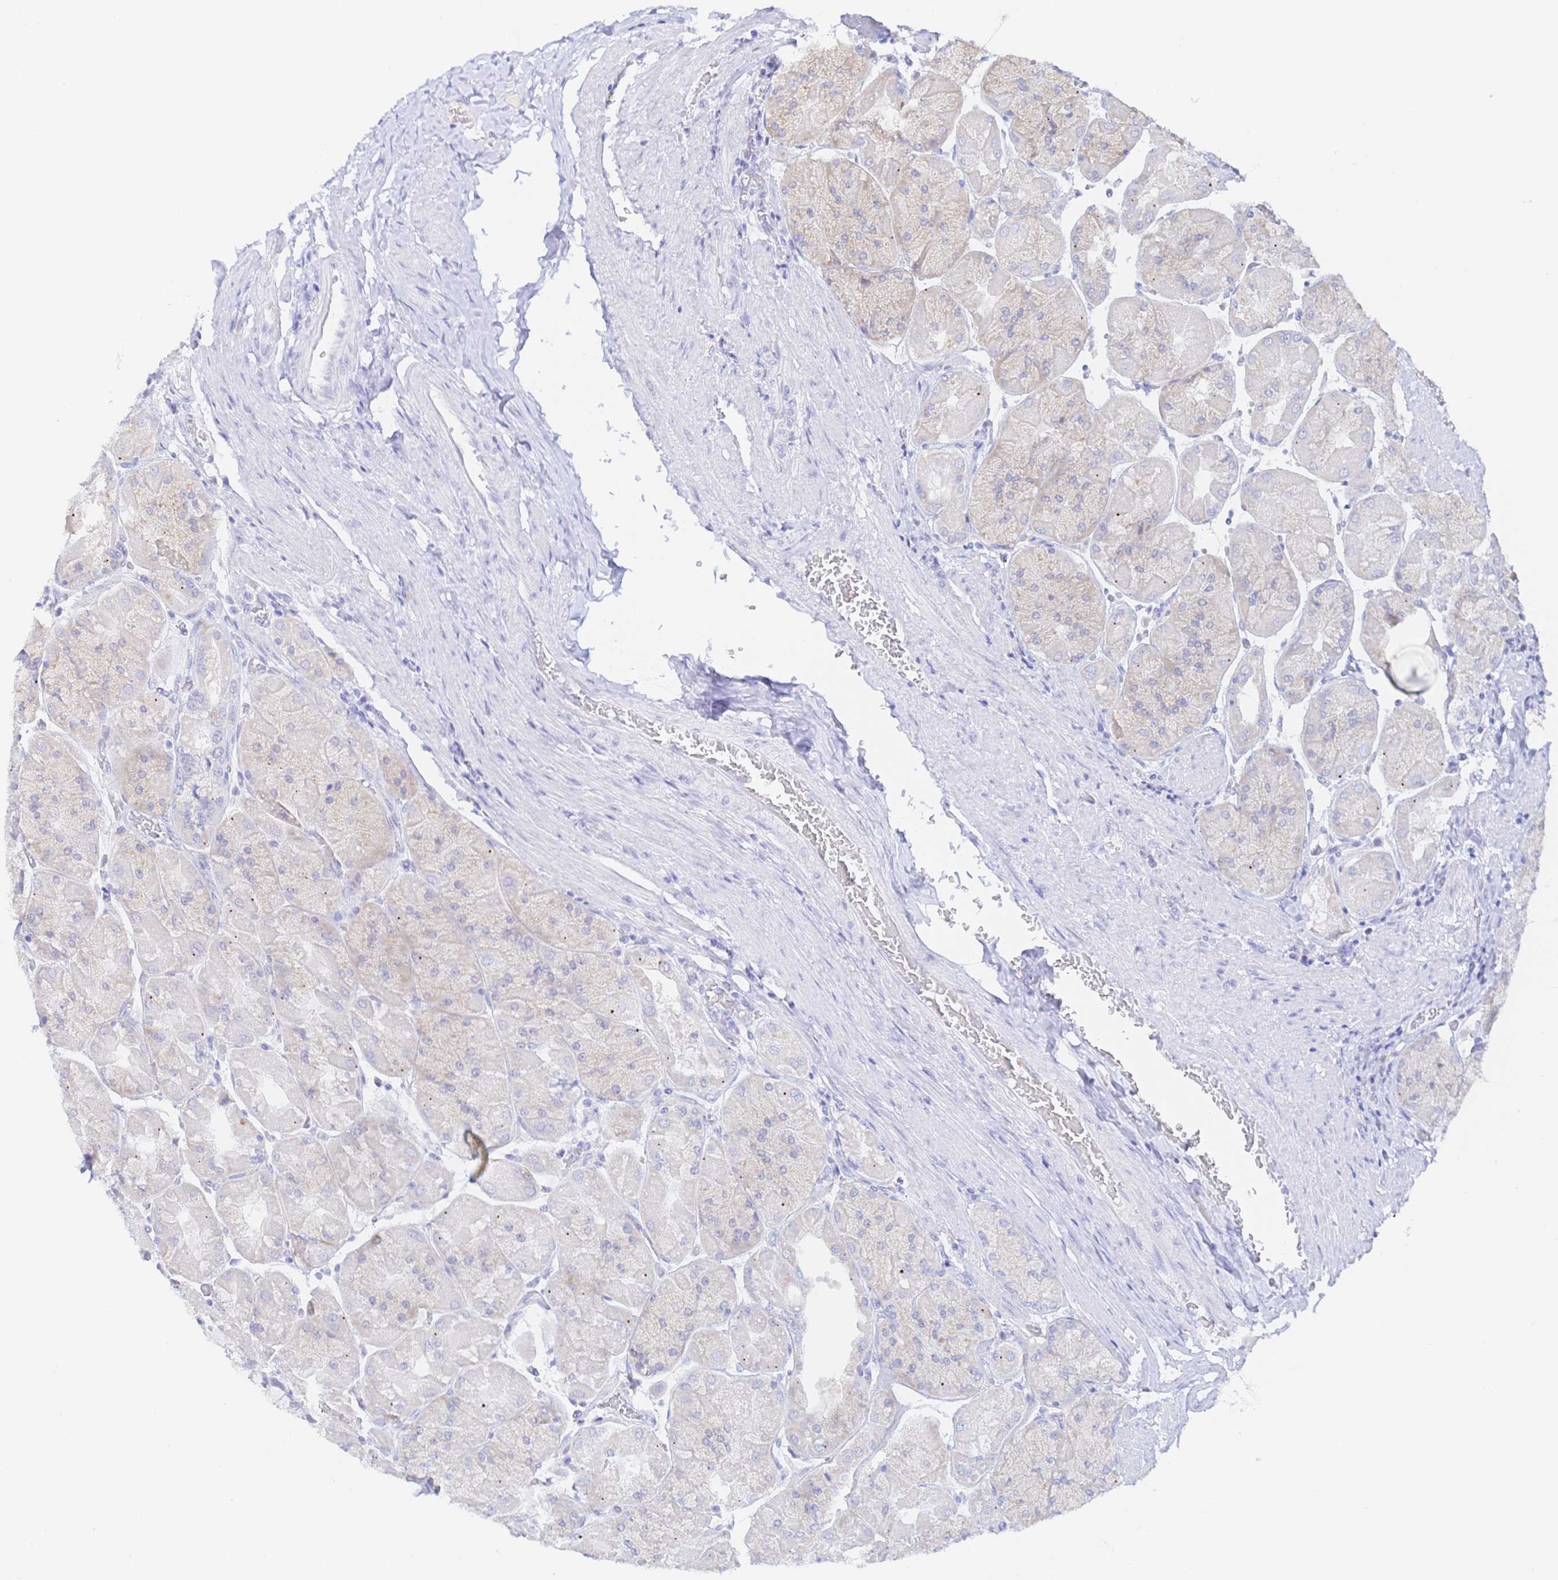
{"staining": {"intensity": "negative", "quantity": "none", "location": "none"}, "tissue": "stomach", "cell_type": "Glandular cells", "image_type": "normal", "snomed": [{"axis": "morphology", "description": "Normal tissue, NOS"}, {"axis": "topography", "description": "Stomach"}], "caption": "Stomach was stained to show a protein in brown. There is no significant expression in glandular cells.", "gene": "SIAH3", "patient": {"sex": "female", "age": 61}}